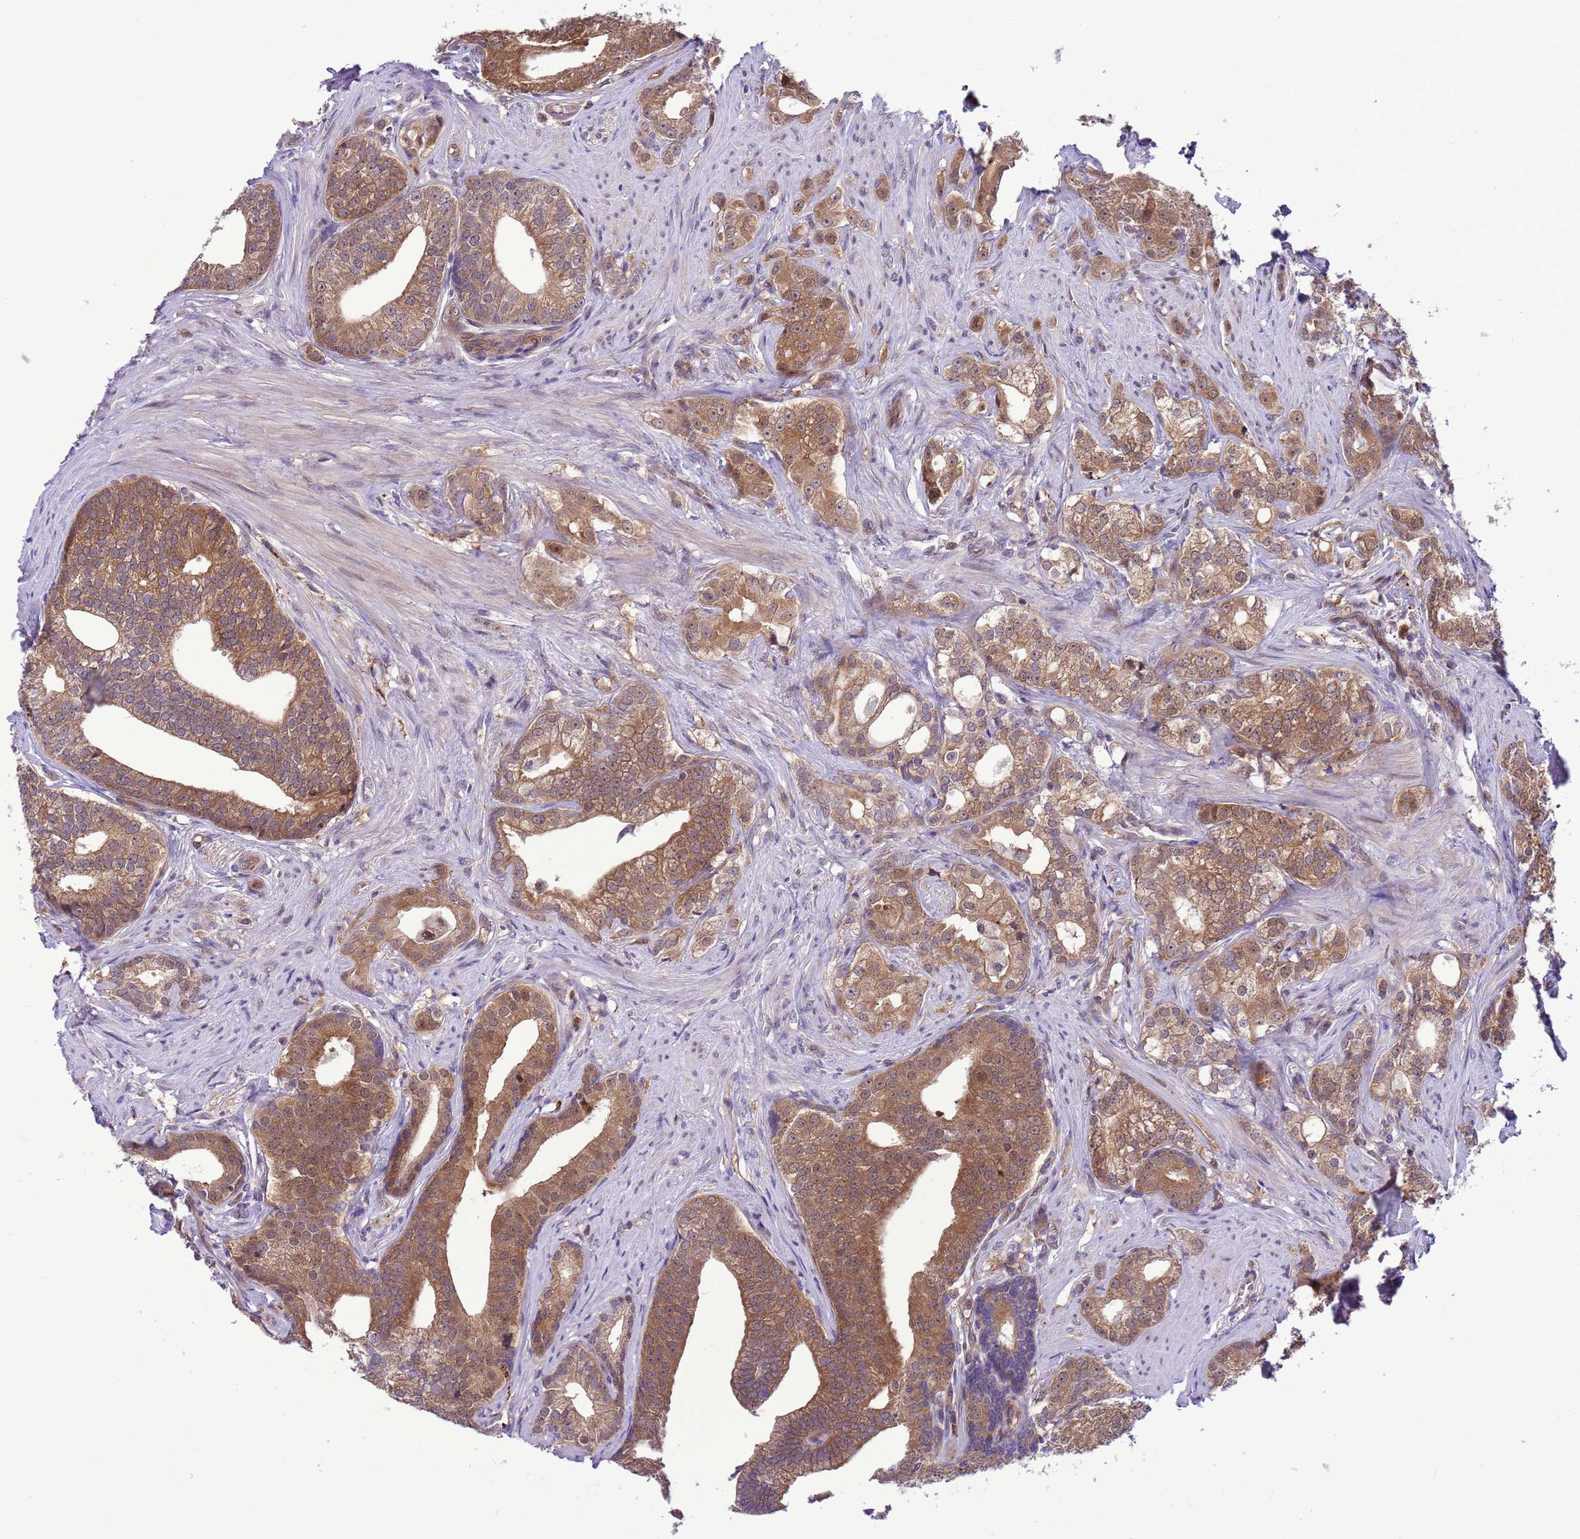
{"staining": {"intensity": "moderate", "quantity": ">75%", "location": "cytoplasmic/membranous"}, "tissue": "prostate cancer", "cell_type": "Tumor cells", "image_type": "cancer", "snomed": [{"axis": "morphology", "description": "Adenocarcinoma, Low grade"}, {"axis": "topography", "description": "Prostate"}], "caption": "A brown stain shows moderate cytoplasmic/membranous staining of a protein in prostate cancer (adenocarcinoma (low-grade)) tumor cells. Nuclei are stained in blue.", "gene": "RASD1", "patient": {"sex": "male", "age": 71}}